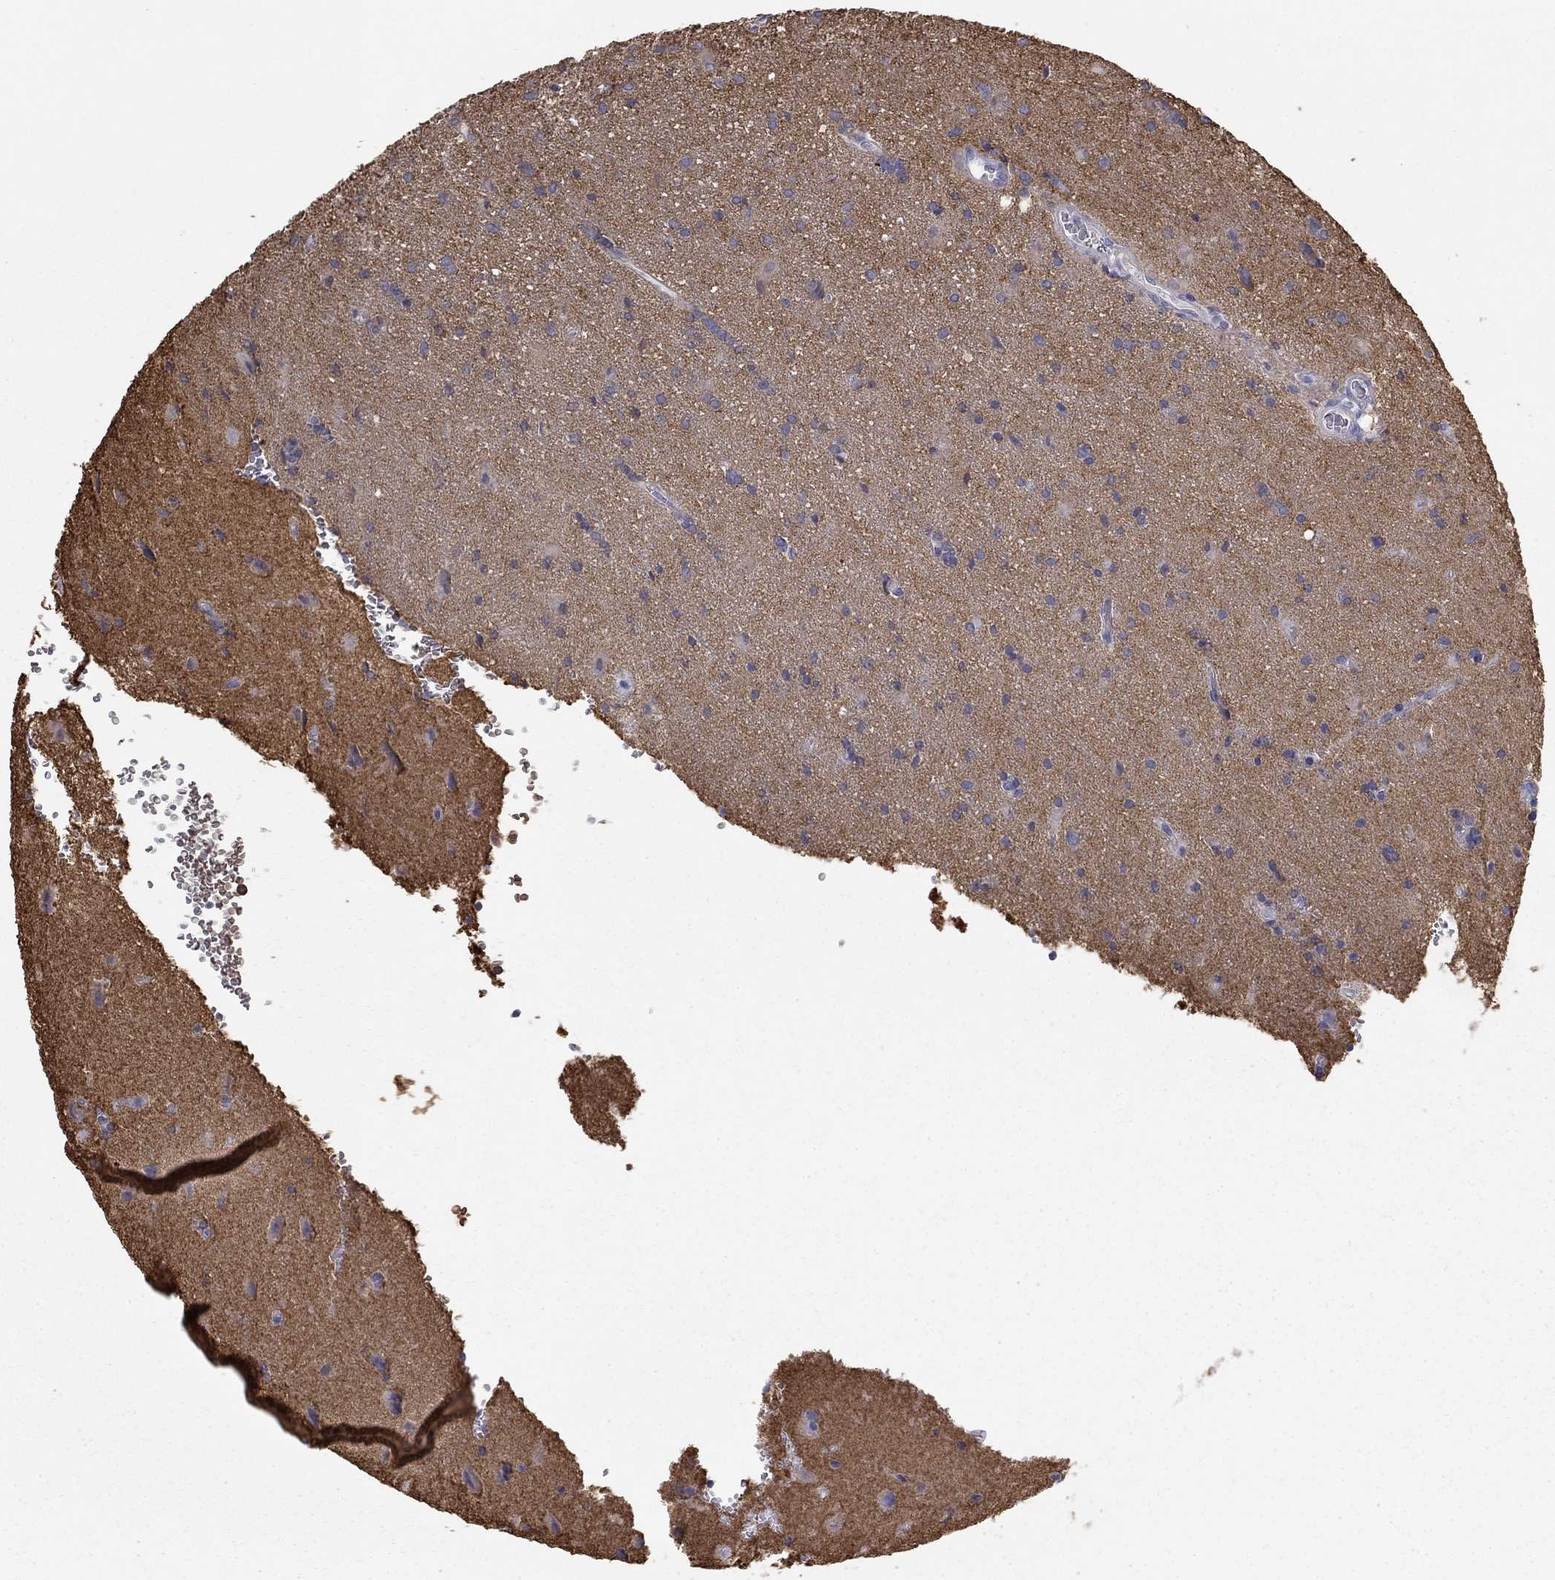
{"staining": {"intensity": "weak", "quantity": "<25%", "location": "cytoplasmic/membranous"}, "tissue": "glioma", "cell_type": "Tumor cells", "image_type": "cancer", "snomed": [{"axis": "morphology", "description": "Glioma, malignant, Low grade"}, {"axis": "topography", "description": "Brain"}], "caption": "Immunohistochemistry of human glioma reveals no positivity in tumor cells. (Stains: DAB (3,3'-diaminobenzidine) IHC with hematoxylin counter stain, Microscopy: brightfield microscopy at high magnification).", "gene": "SEPTIN3", "patient": {"sex": "male", "age": 58}}